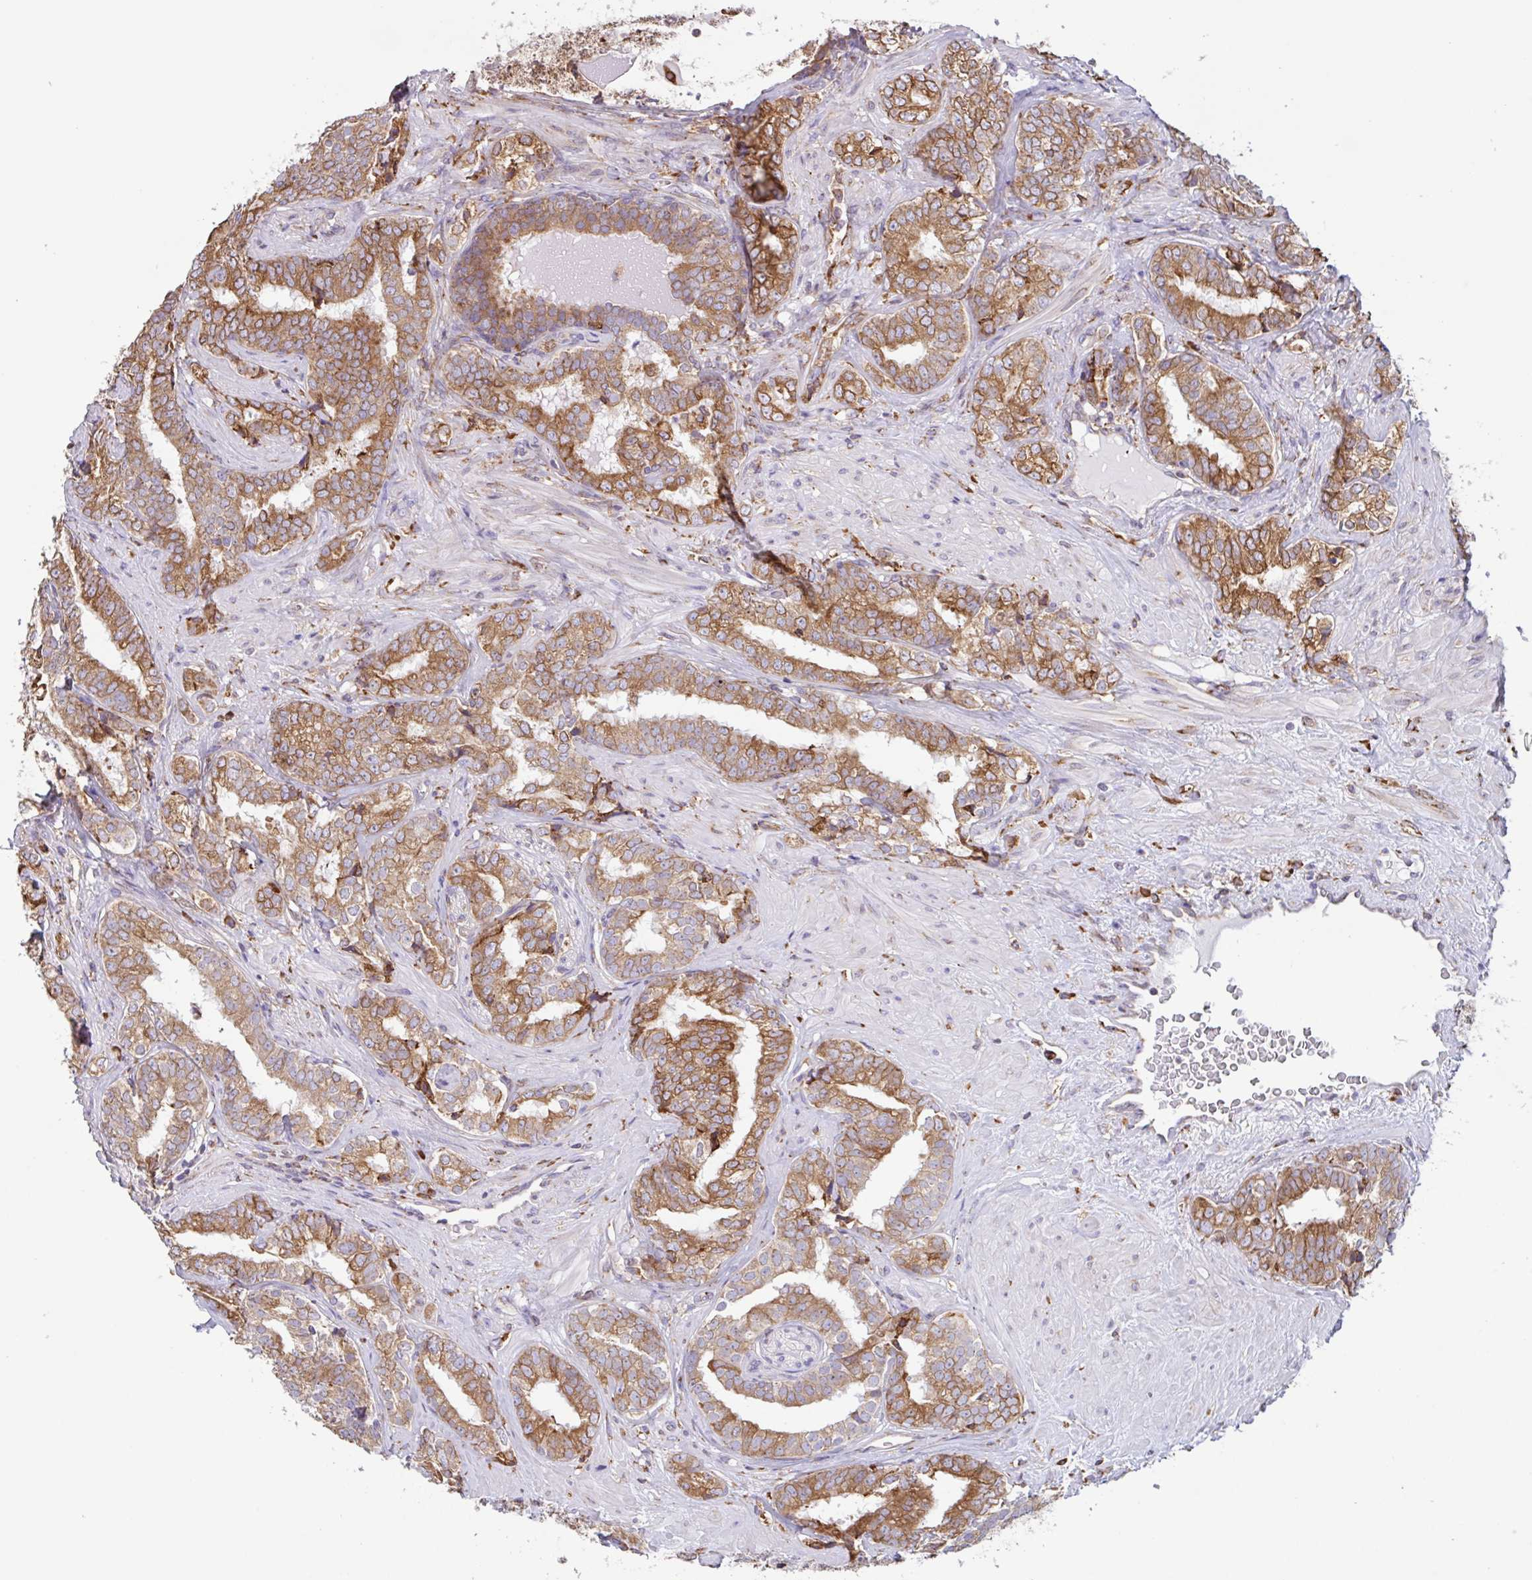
{"staining": {"intensity": "moderate", "quantity": ">75%", "location": "cytoplasmic/membranous"}, "tissue": "prostate cancer", "cell_type": "Tumor cells", "image_type": "cancer", "snomed": [{"axis": "morphology", "description": "Adenocarcinoma, High grade"}, {"axis": "topography", "description": "Prostate"}], "caption": "Immunohistochemical staining of prostate adenocarcinoma (high-grade) displays medium levels of moderate cytoplasmic/membranous positivity in about >75% of tumor cells.", "gene": "DOK4", "patient": {"sex": "male", "age": 72}}